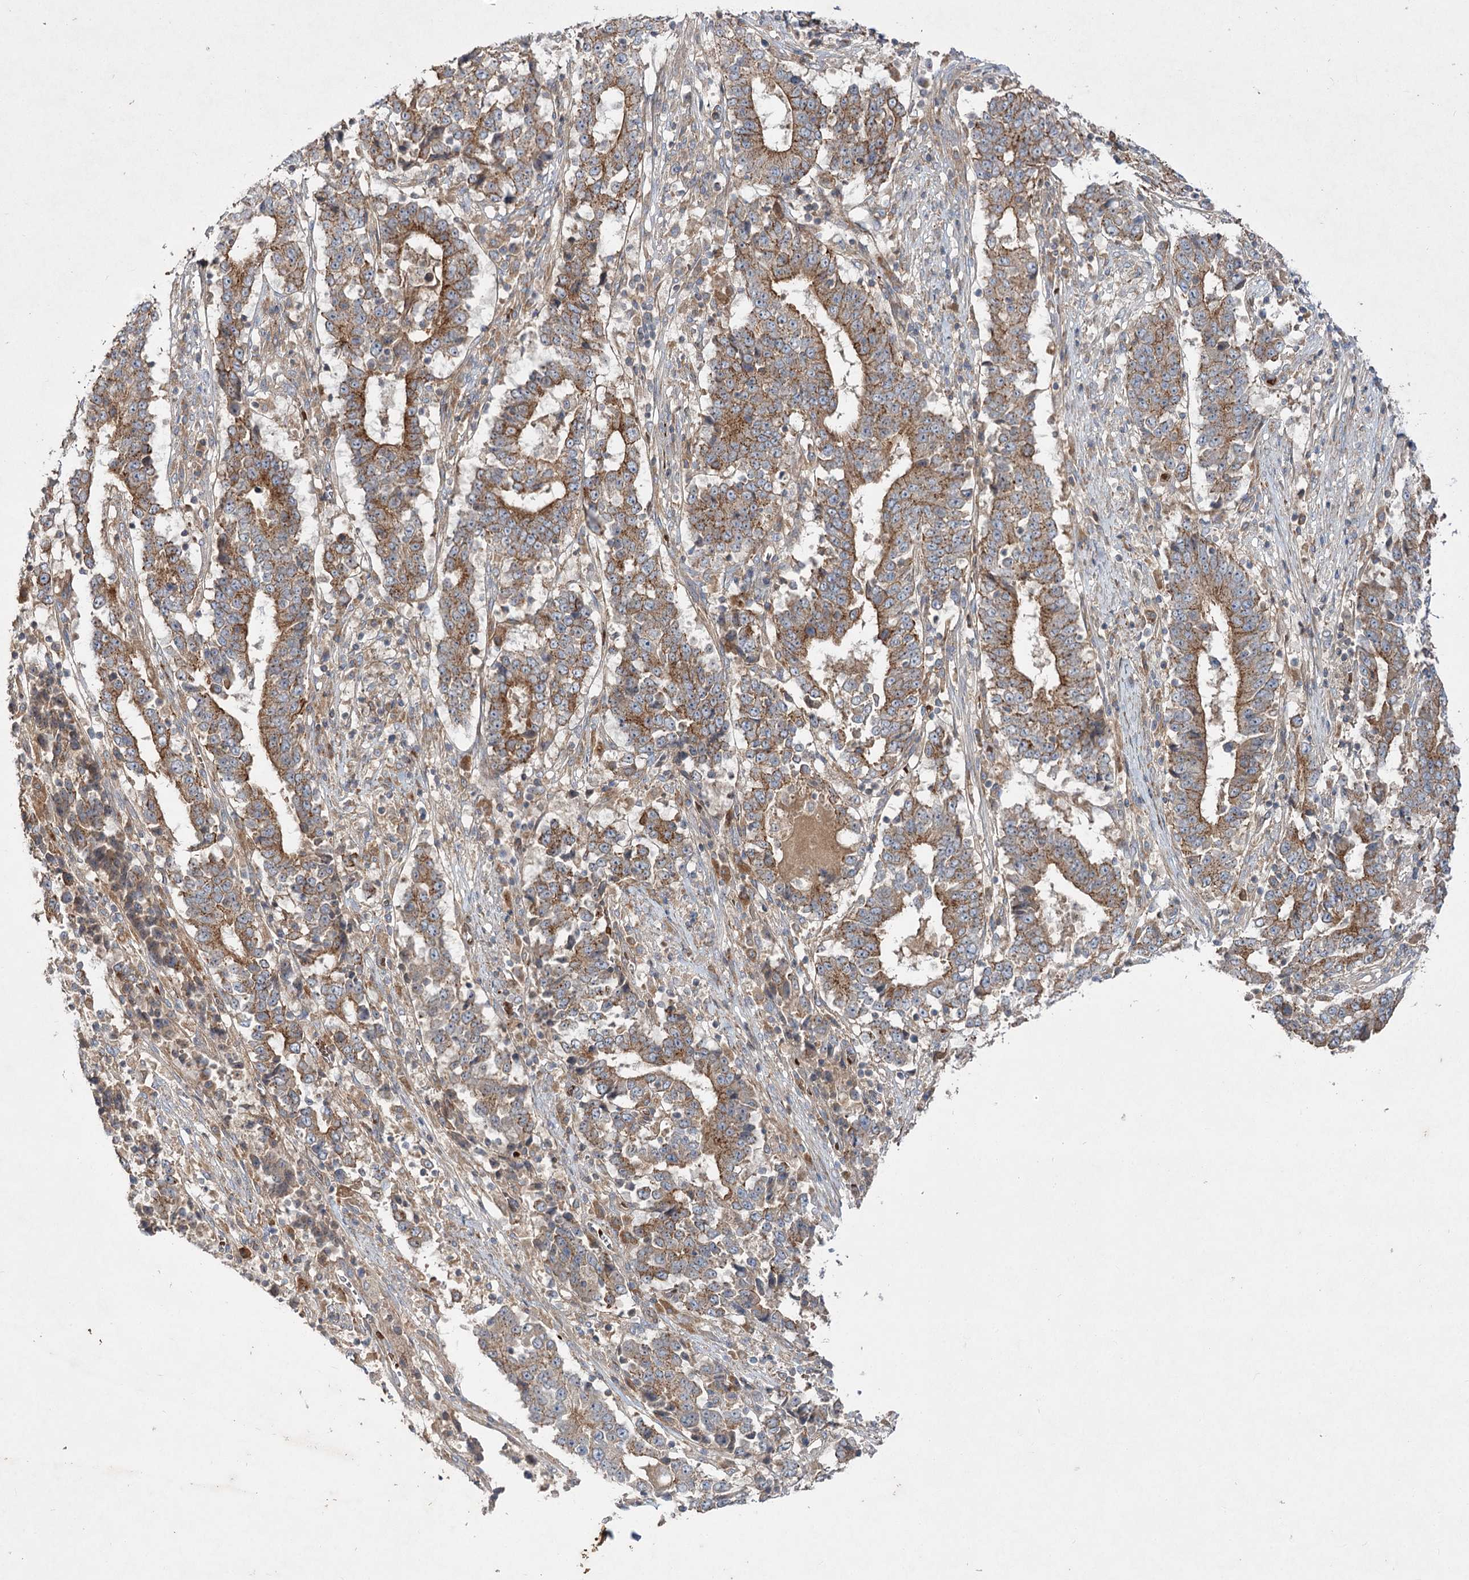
{"staining": {"intensity": "moderate", "quantity": ">75%", "location": "cytoplasmic/membranous"}, "tissue": "stomach cancer", "cell_type": "Tumor cells", "image_type": "cancer", "snomed": [{"axis": "morphology", "description": "Adenocarcinoma, NOS"}, {"axis": "topography", "description": "Stomach"}], "caption": "Immunohistochemical staining of stomach cancer (adenocarcinoma) shows moderate cytoplasmic/membranous protein expression in approximately >75% of tumor cells.", "gene": "KIAA0825", "patient": {"sex": "male", "age": 59}}